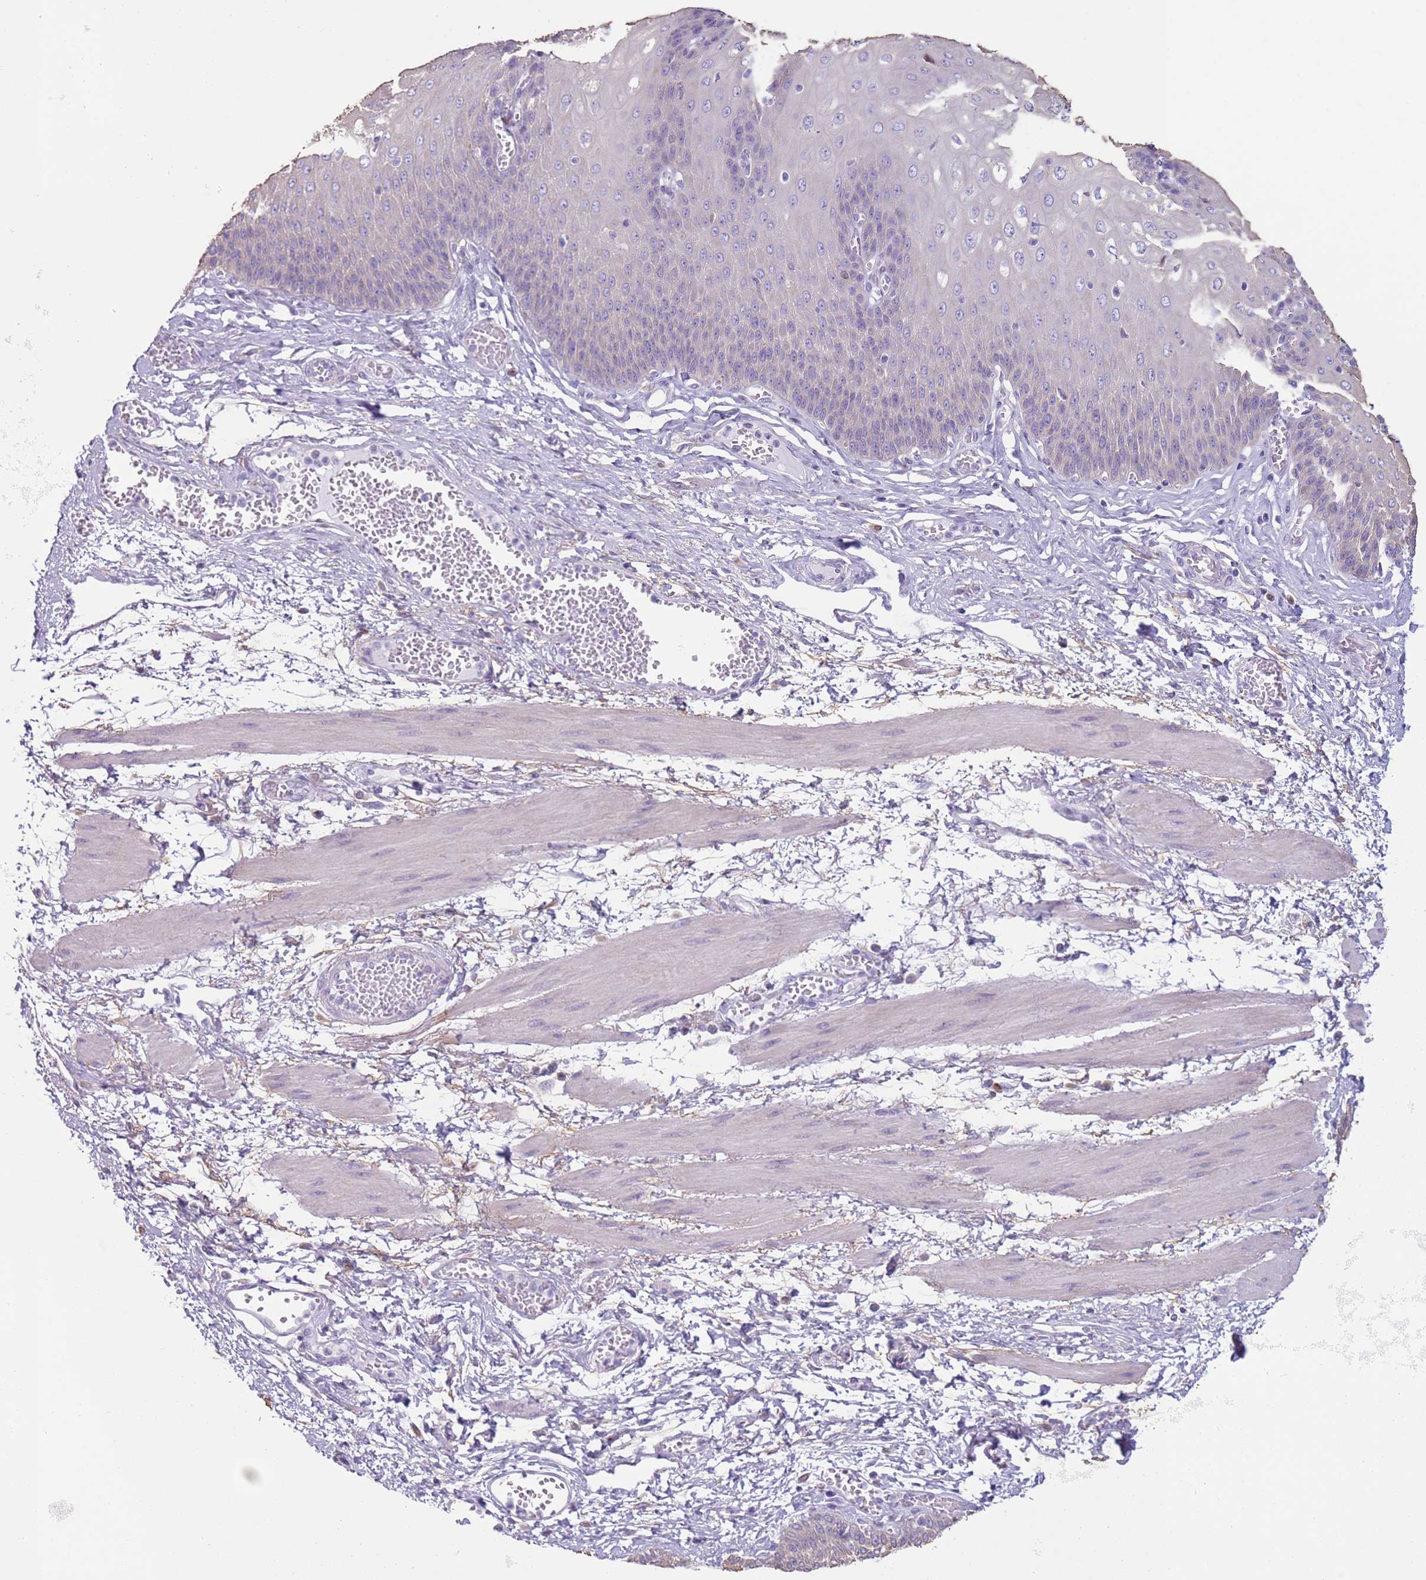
{"staining": {"intensity": "negative", "quantity": "none", "location": "none"}, "tissue": "esophagus", "cell_type": "Squamous epithelial cells", "image_type": "normal", "snomed": [{"axis": "morphology", "description": "Normal tissue, NOS"}, {"axis": "topography", "description": "Esophagus"}], "caption": "Immunohistochemistry of unremarkable esophagus exhibits no positivity in squamous epithelial cells. Nuclei are stained in blue.", "gene": "OAF", "patient": {"sex": "male", "age": 60}}